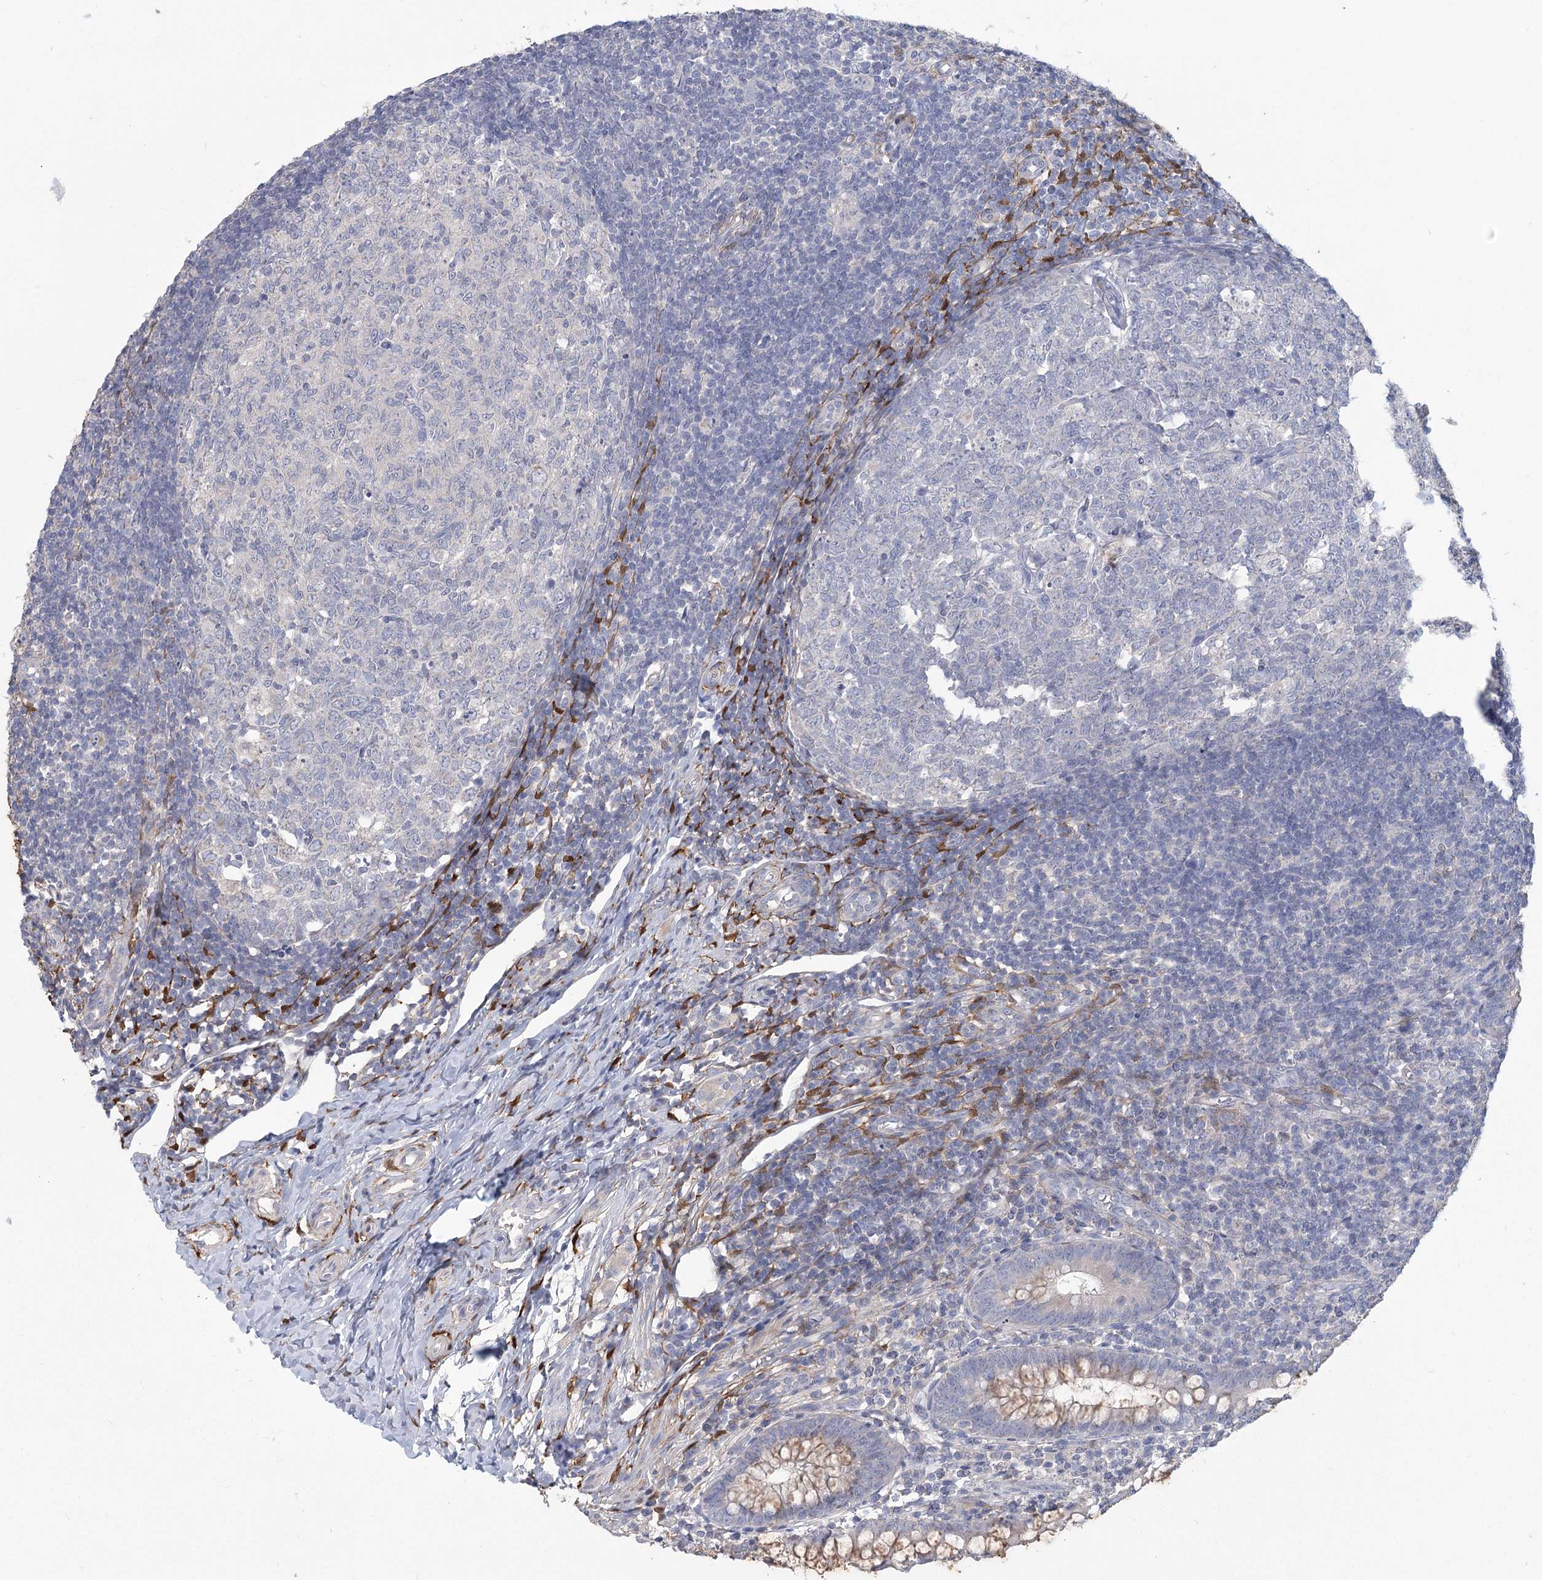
{"staining": {"intensity": "weak", "quantity": ">75%", "location": "cytoplasmic/membranous"}, "tissue": "appendix", "cell_type": "Glandular cells", "image_type": "normal", "snomed": [{"axis": "morphology", "description": "Normal tissue, NOS"}, {"axis": "topography", "description": "Appendix"}], "caption": "A low amount of weak cytoplasmic/membranous staining is present in about >75% of glandular cells in unremarkable appendix. (DAB IHC with brightfield microscopy, high magnification).", "gene": "CNTLN", "patient": {"sex": "male", "age": 14}}